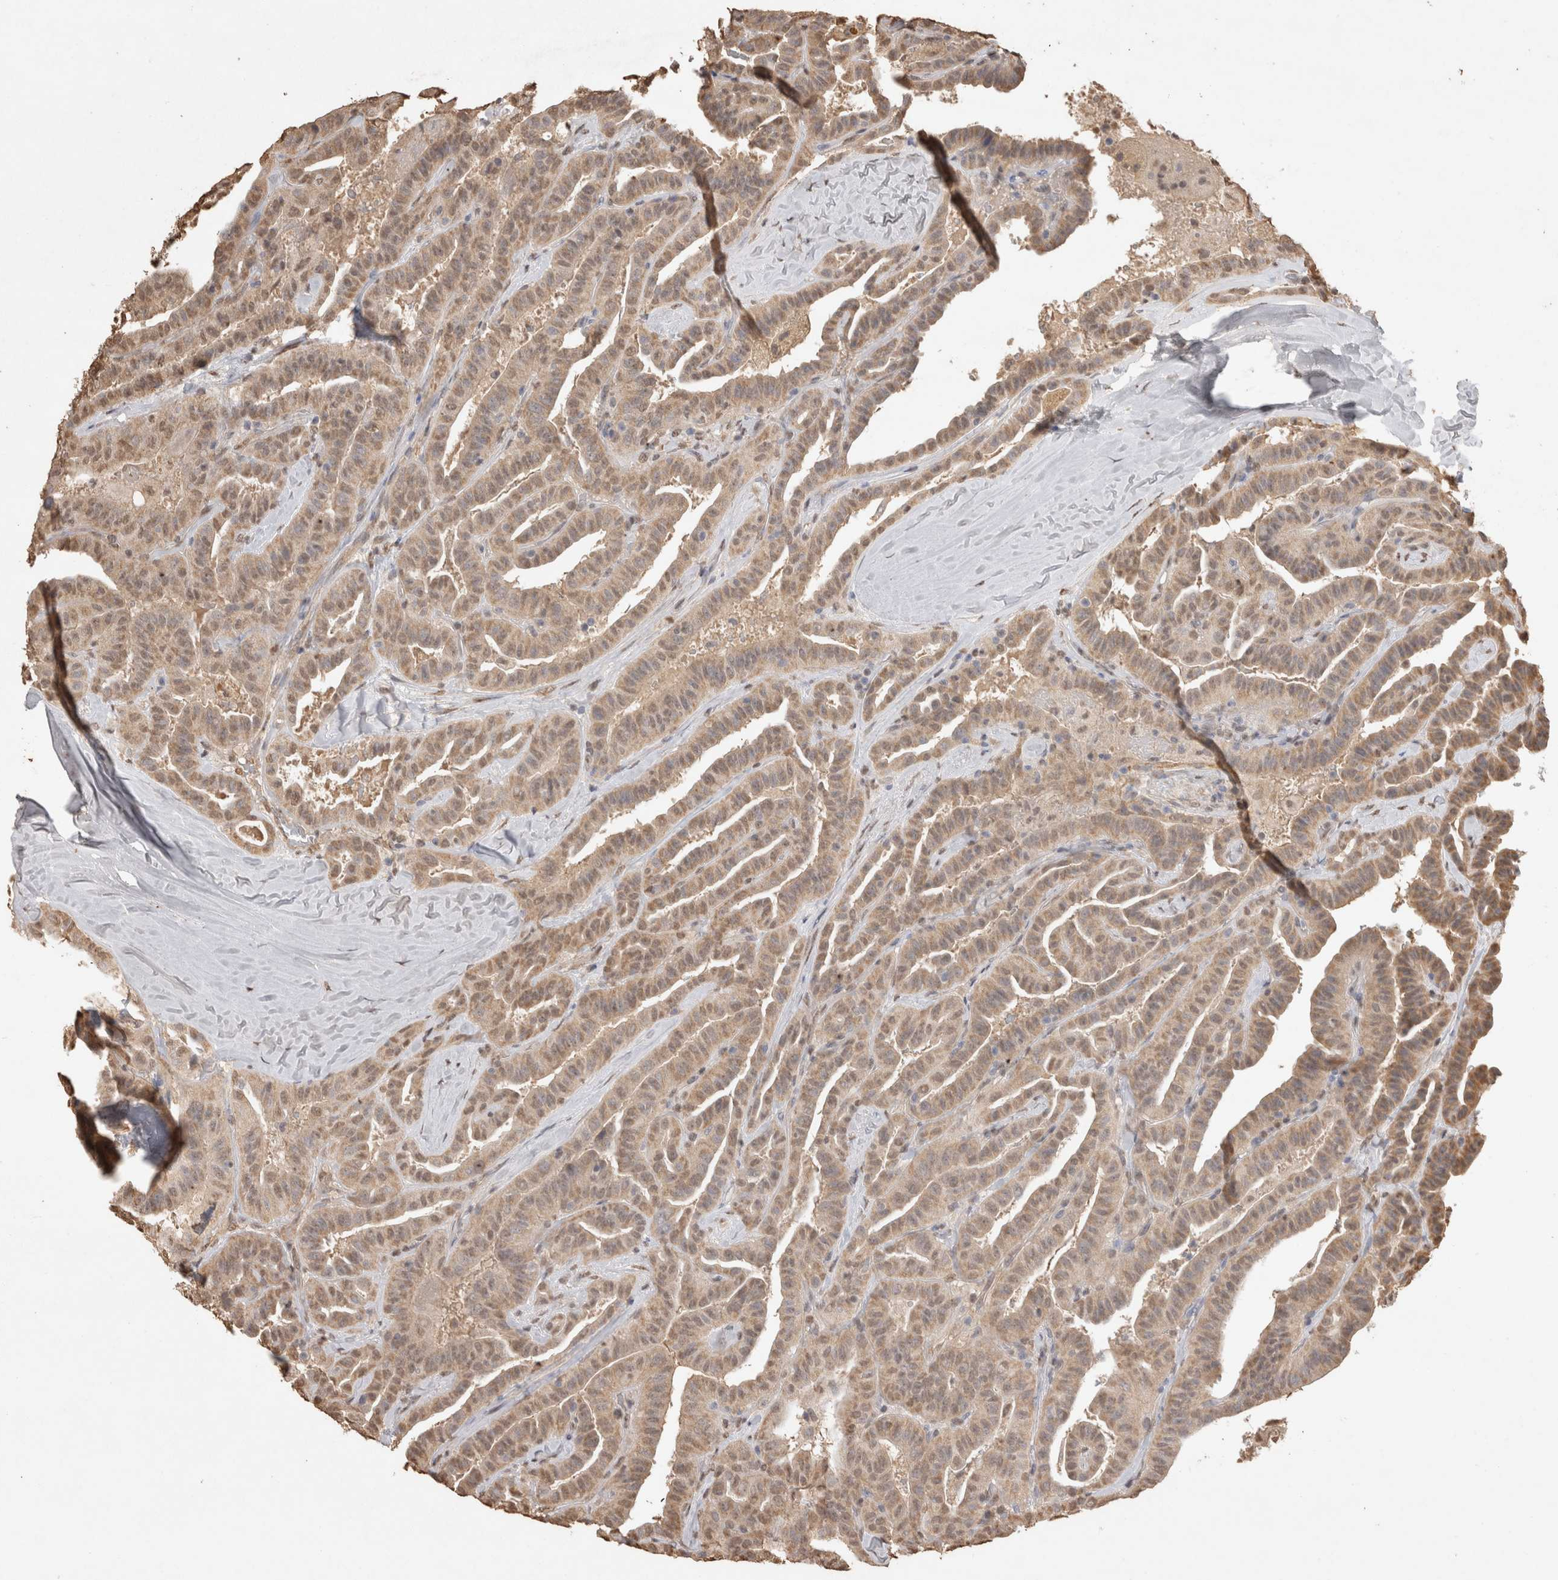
{"staining": {"intensity": "weak", "quantity": ">75%", "location": "cytoplasmic/membranous,nuclear"}, "tissue": "thyroid cancer", "cell_type": "Tumor cells", "image_type": "cancer", "snomed": [{"axis": "morphology", "description": "Papillary adenocarcinoma, NOS"}, {"axis": "topography", "description": "Thyroid gland"}], "caption": "The histopathology image shows a brown stain indicating the presence of a protein in the cytoplasmic/membranous and nuclear of tumor cells in thyroid cancer. (Brightfield microscopy of DAB IHC at high magnification).", "gene": "MLX", "patient": {"sex": "male", "age": 77}}